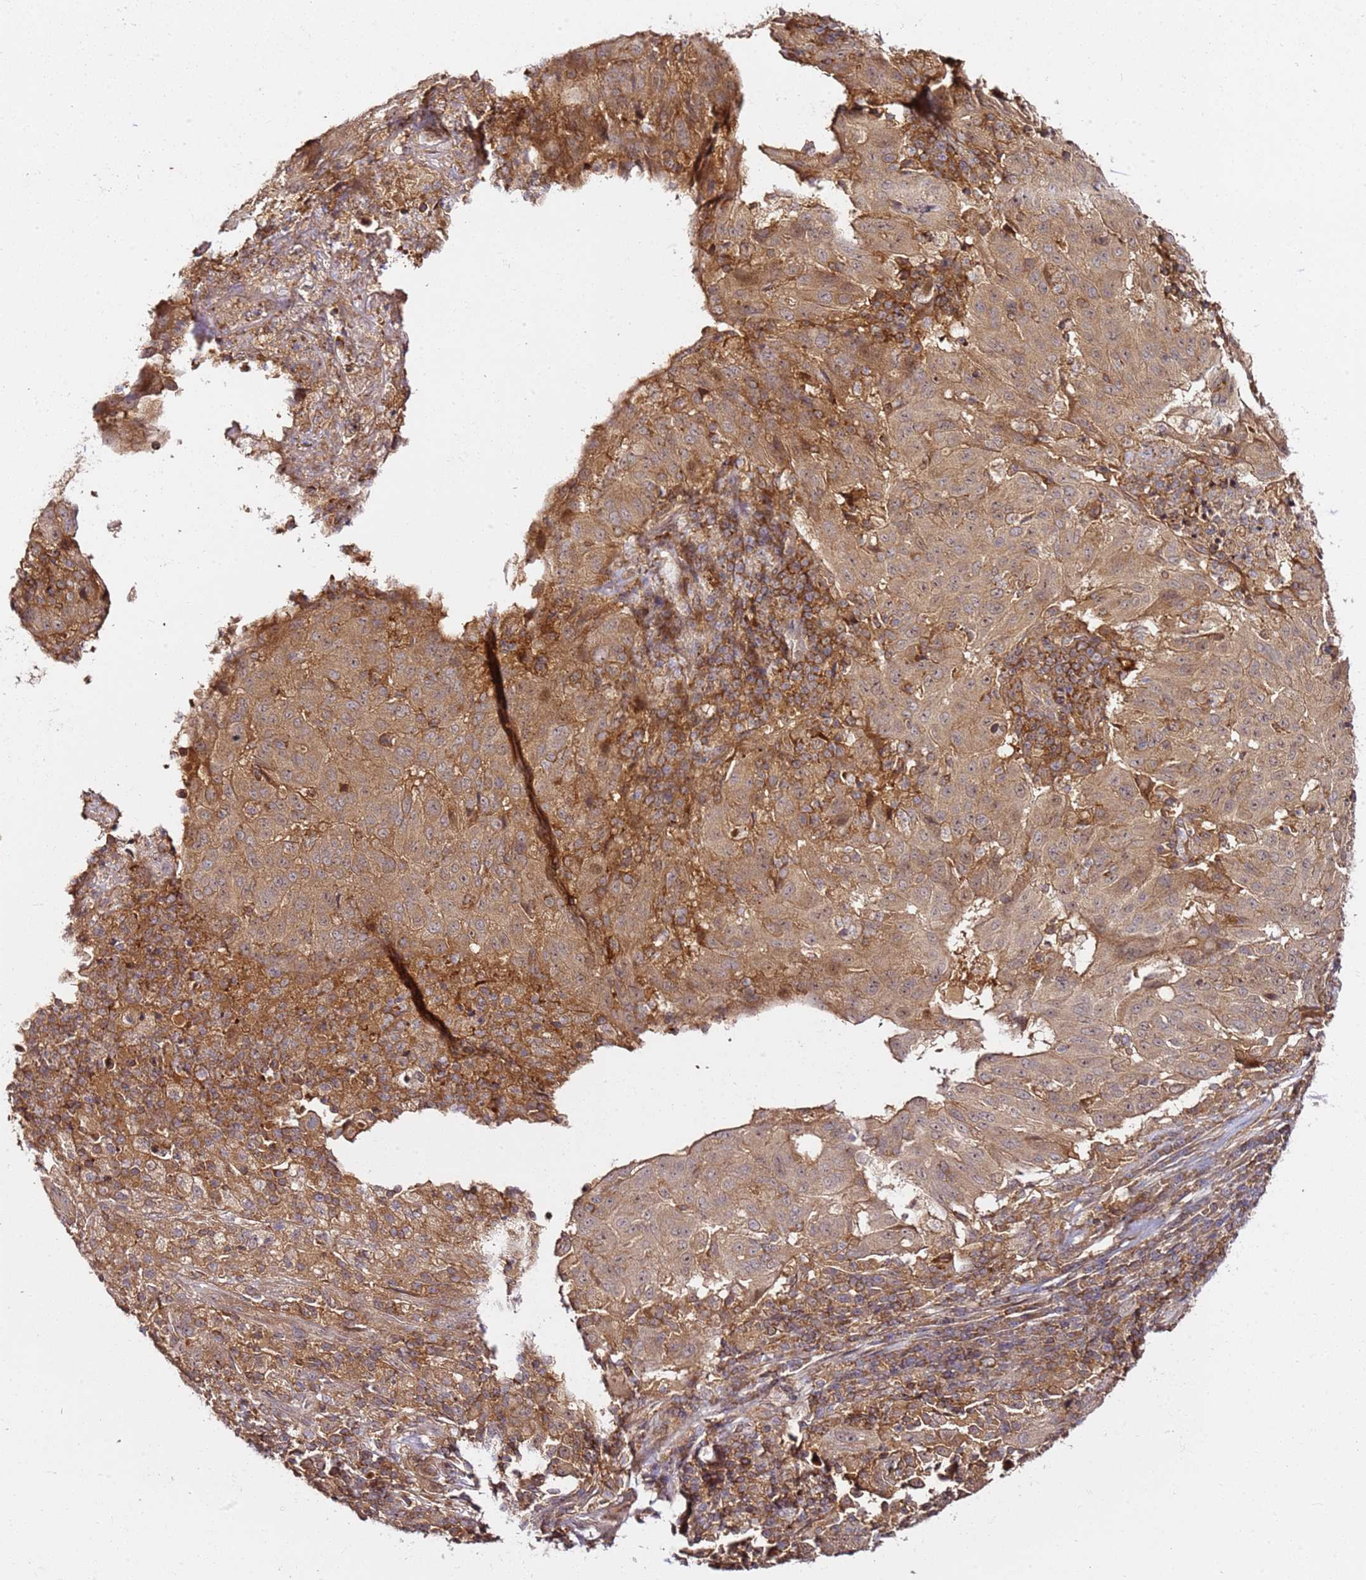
{"staining": {"intensity": "moderate", "quantity": ">75%", "location": "cytoplasmic/membranous,nuclear"}, "tissue": "pancreatic cancer", "cell_type": "Tumor cells", "image_type": "cancer", "snomed": [{"axis": "morphology", "description": "Adenocarcinoma, NOS"}, {"axis": "topography", "description": "Pancreas"}], "caption": "Moderate cytoplasmic/membranous and nuclear expression is identified in about >75% of tumor cells in pancreatic cancer (adenocarcinoma).", "gene": "PRMT7", "patient": {"sex": "male", "age": 63}}